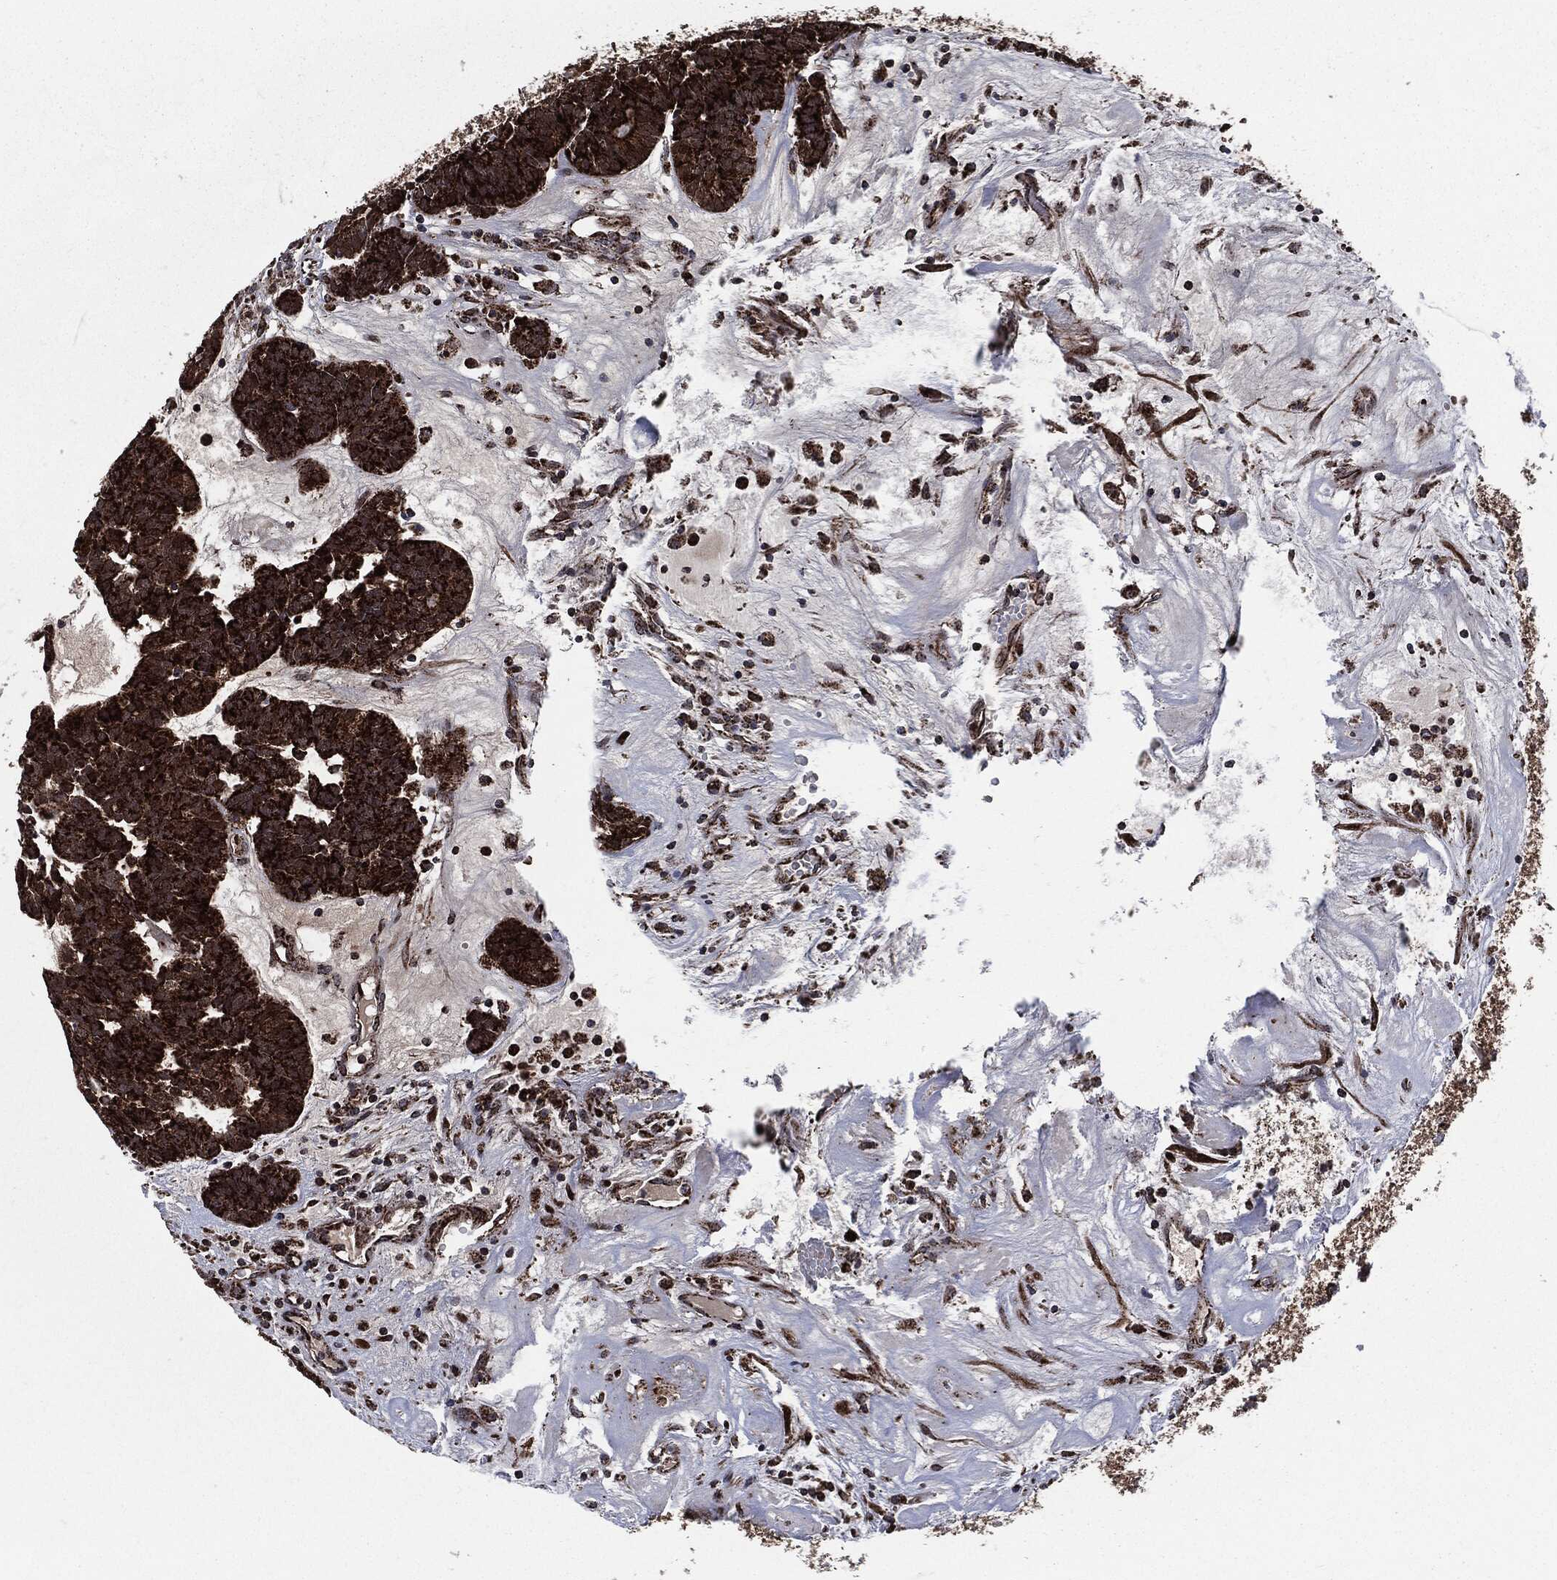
{"staining": {"intensity": "strong", "quantity": ">75%", "location": "cytoplasmic/membranous"}, "tissue": "head and neck cancer", "cell_type": "Tumor cells", "image_type": "cancer", "snomed": [{"axis": "morphology", "description": "Adenocarcinoma, NOS"}, {"axis": "topography", "description": "Head-Neck"}], "caption": "Immunohistochemistry (IHC) photomicrograph of neoplastic tissue: adenocarcinoma (head and neck) stained using immunohistochemistry shows high levels of strong protein expression localized specifically in the cytoplasmic/membranous of tumor cells, appearing as a cytoplasmic/membranous brown color.", "gene": "FH", "patient": {"sex": "female", "age": 81}}